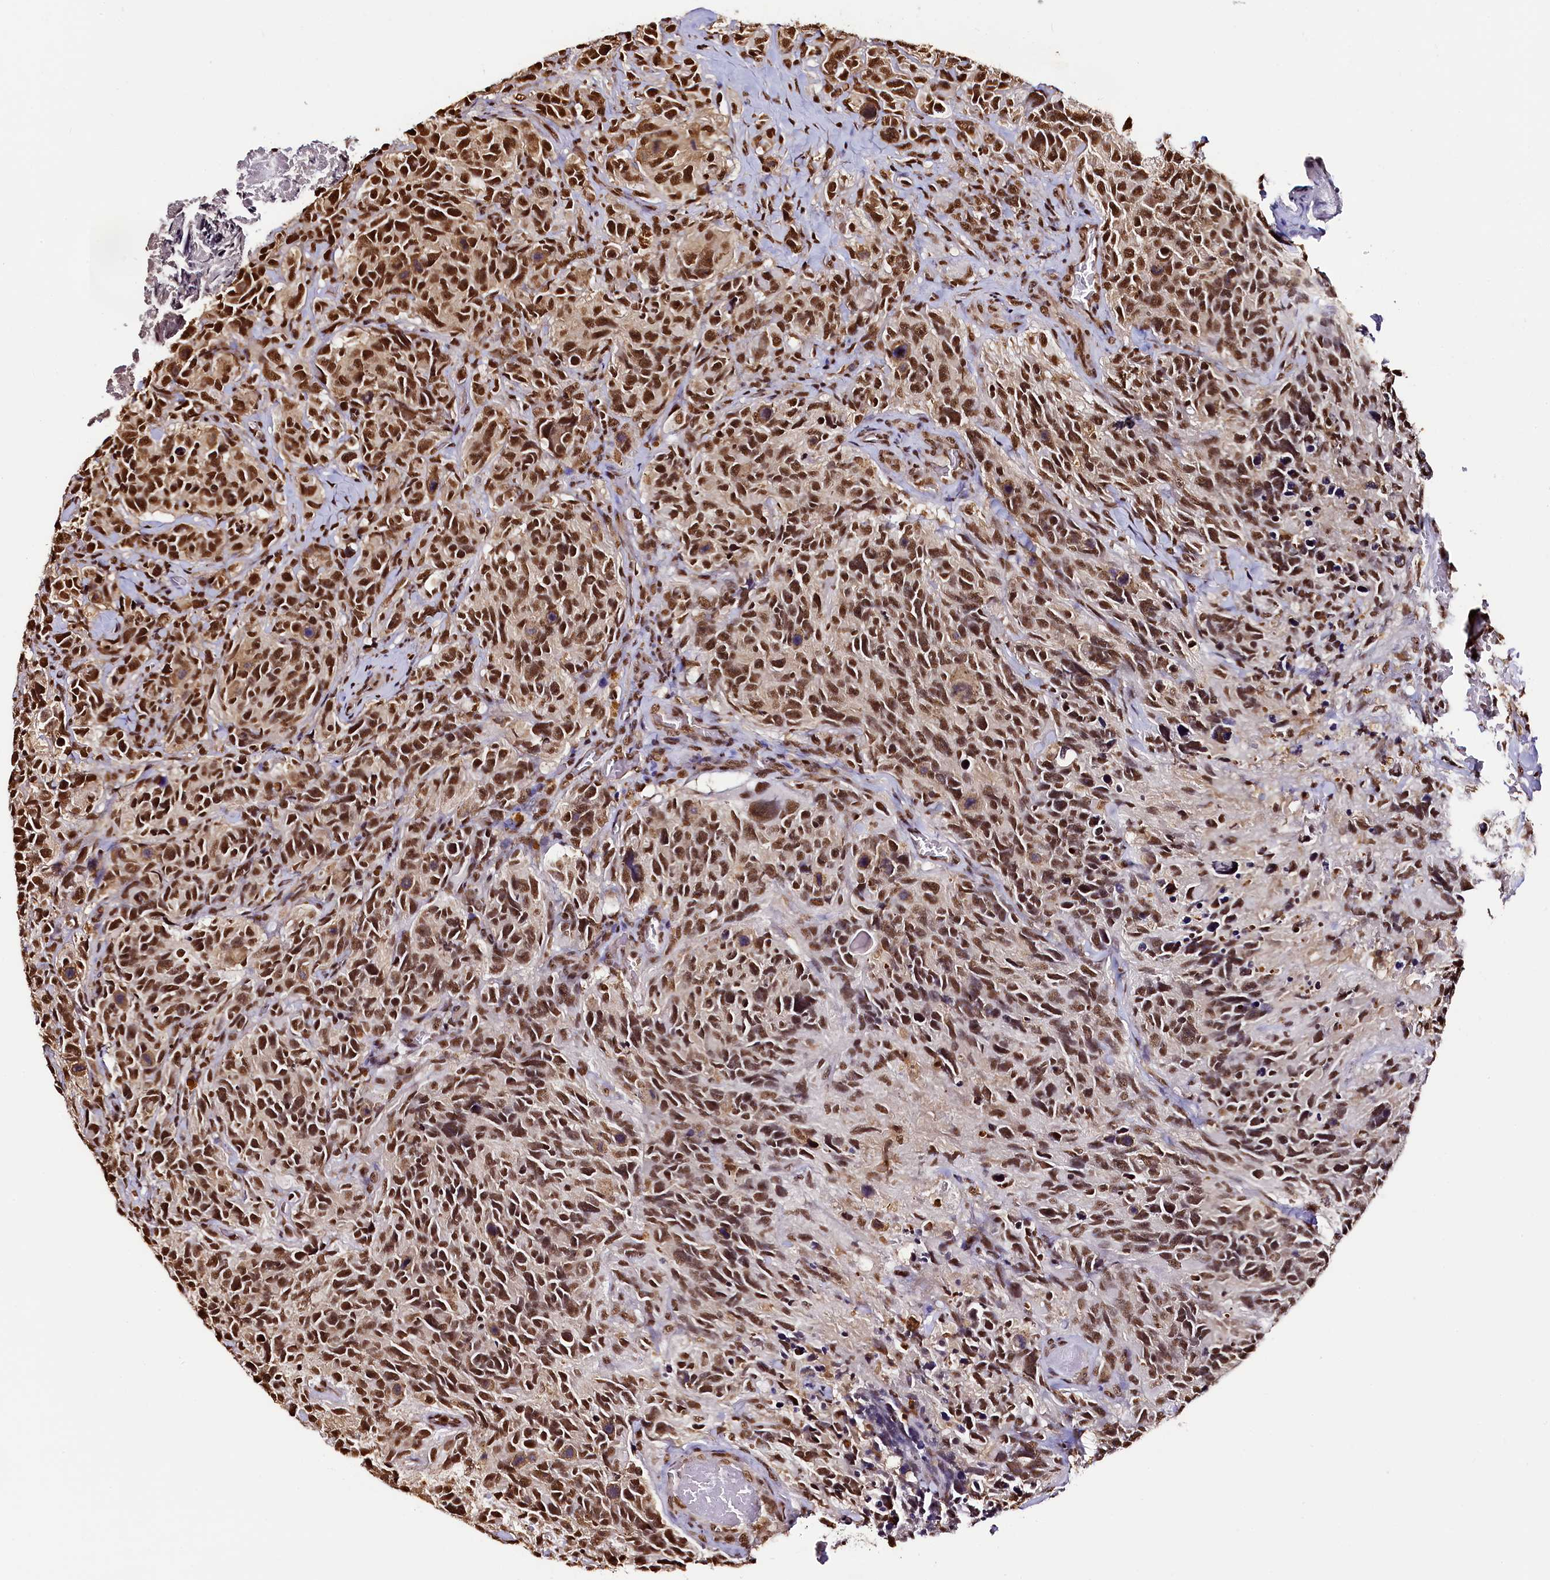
{"staining": {"intensity": "strong", "quantity": ">75%", "location": "nuclear"}, "tissue": "glioma", "cell_type": "Tumor cells", "image_type": "cancer", "snomed": [{"axis": "morphology", "description": "Glioma, malignant, High grade"}, {"axis": "topography", "description": "Brain"}], "caption": "Protein expression analysis of human glioma reveals strong nuclear staining in approximately >75% of tumor cells. Using DAB (brown) and hematoxylin (blue) stains, captured at high magnification using brightfield microscopy.", "gene": "SNRPD2", "patient": {"sex": "male", "age": 69}}